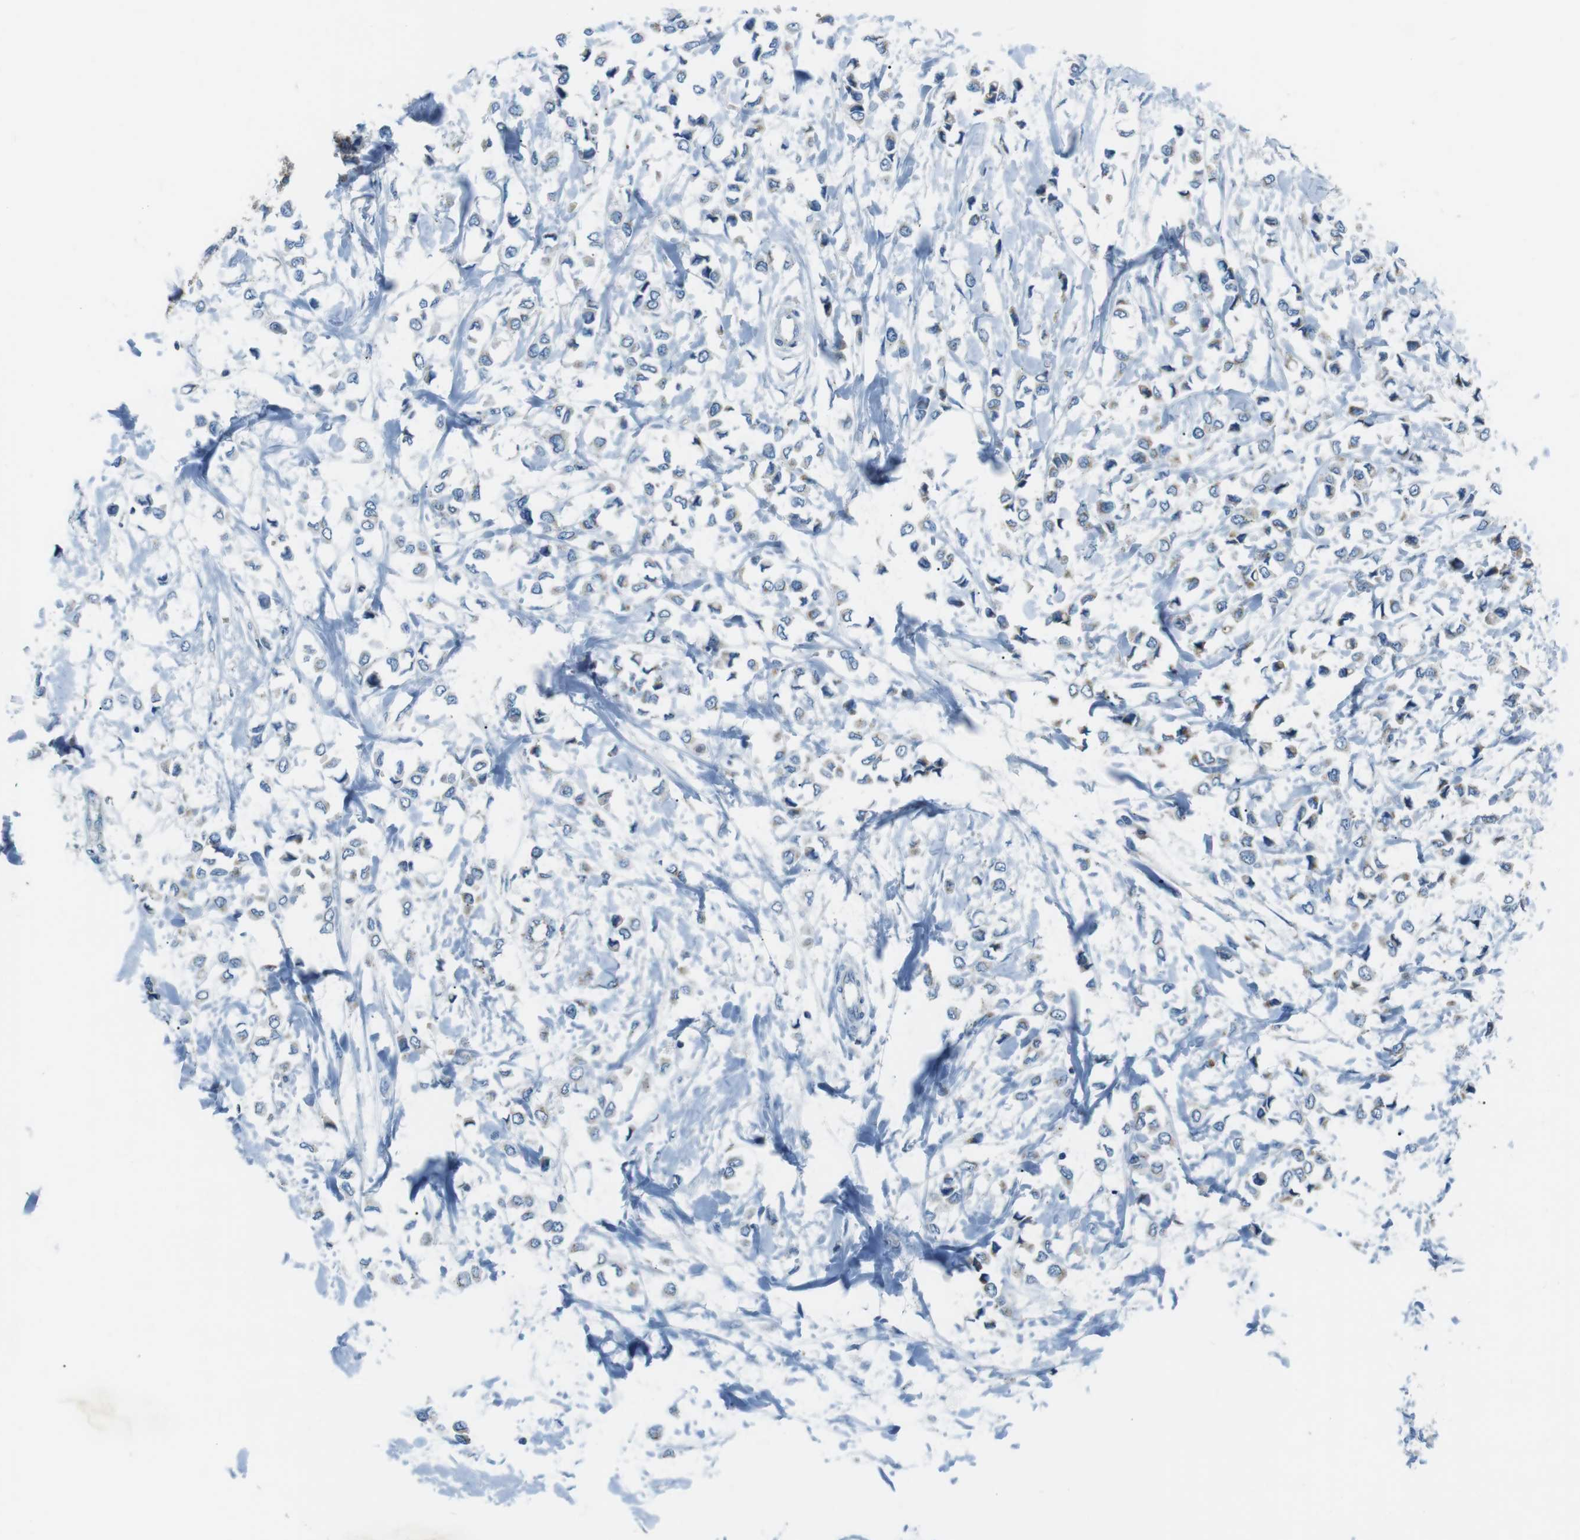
{"staining": {"intensity": "negative", "quantity": "none", "location": "none"}, "tissue": "breast cancer", "cell_type": "Tumor cells", "image_type": "cancer", "snomed": [{"axis": "morphology", "description": "Lobular carcinoma"}, {"axis": "topography", "description": "Breast"}], "caption": "Immunohistochemical staining of human lobular carcinoma (breast) shows no significant positivity in tumor cells.", "gene": "FAM3B", "patient": {"sex": "female", "age": 51}}